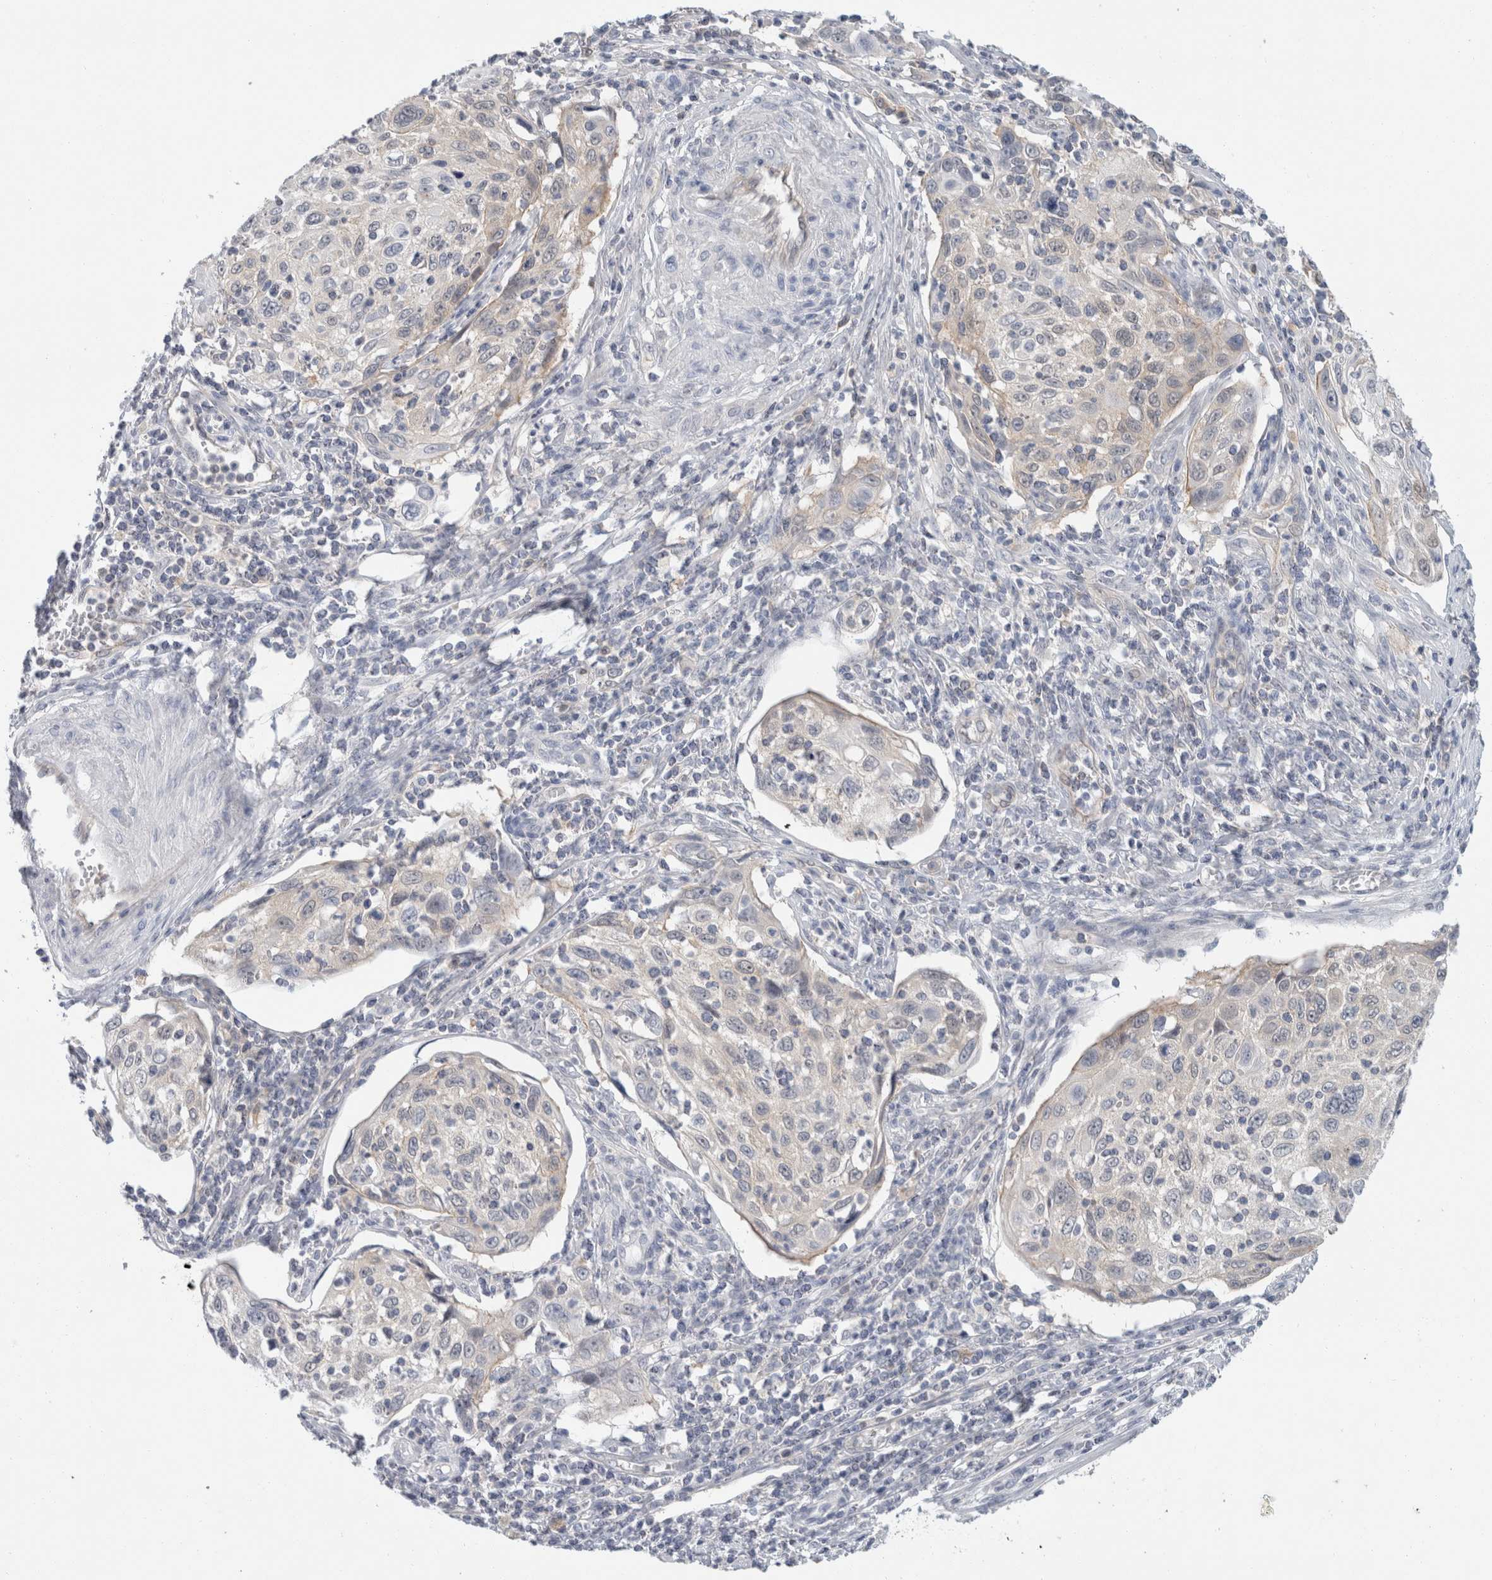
{"staining": {"intensity": "weak", "quantity": "<25%", "location": "cytoplasmic/membranous"}, "tissue": "cervical cancer", "cell_type": "Tumor cells", "image_type": "cancer", "snomed": [{"axis": "morphology", "description": "Squamous cell carcinoma, NOS"}, {"axis": "topography", "description": "Cervix"}], "caption": "Tumor cells are negative for protein expression in human cervical squamous cell carcinoma. The staining was performed using DAB (3,3'-diaminobenzidine) to visualize the protein expression in brown, while the nuclei were stained in blue with hematoxylin (Magnification: 20x).", "gene": "CASP6", "patient": {"sex": "female", "age": 70}}